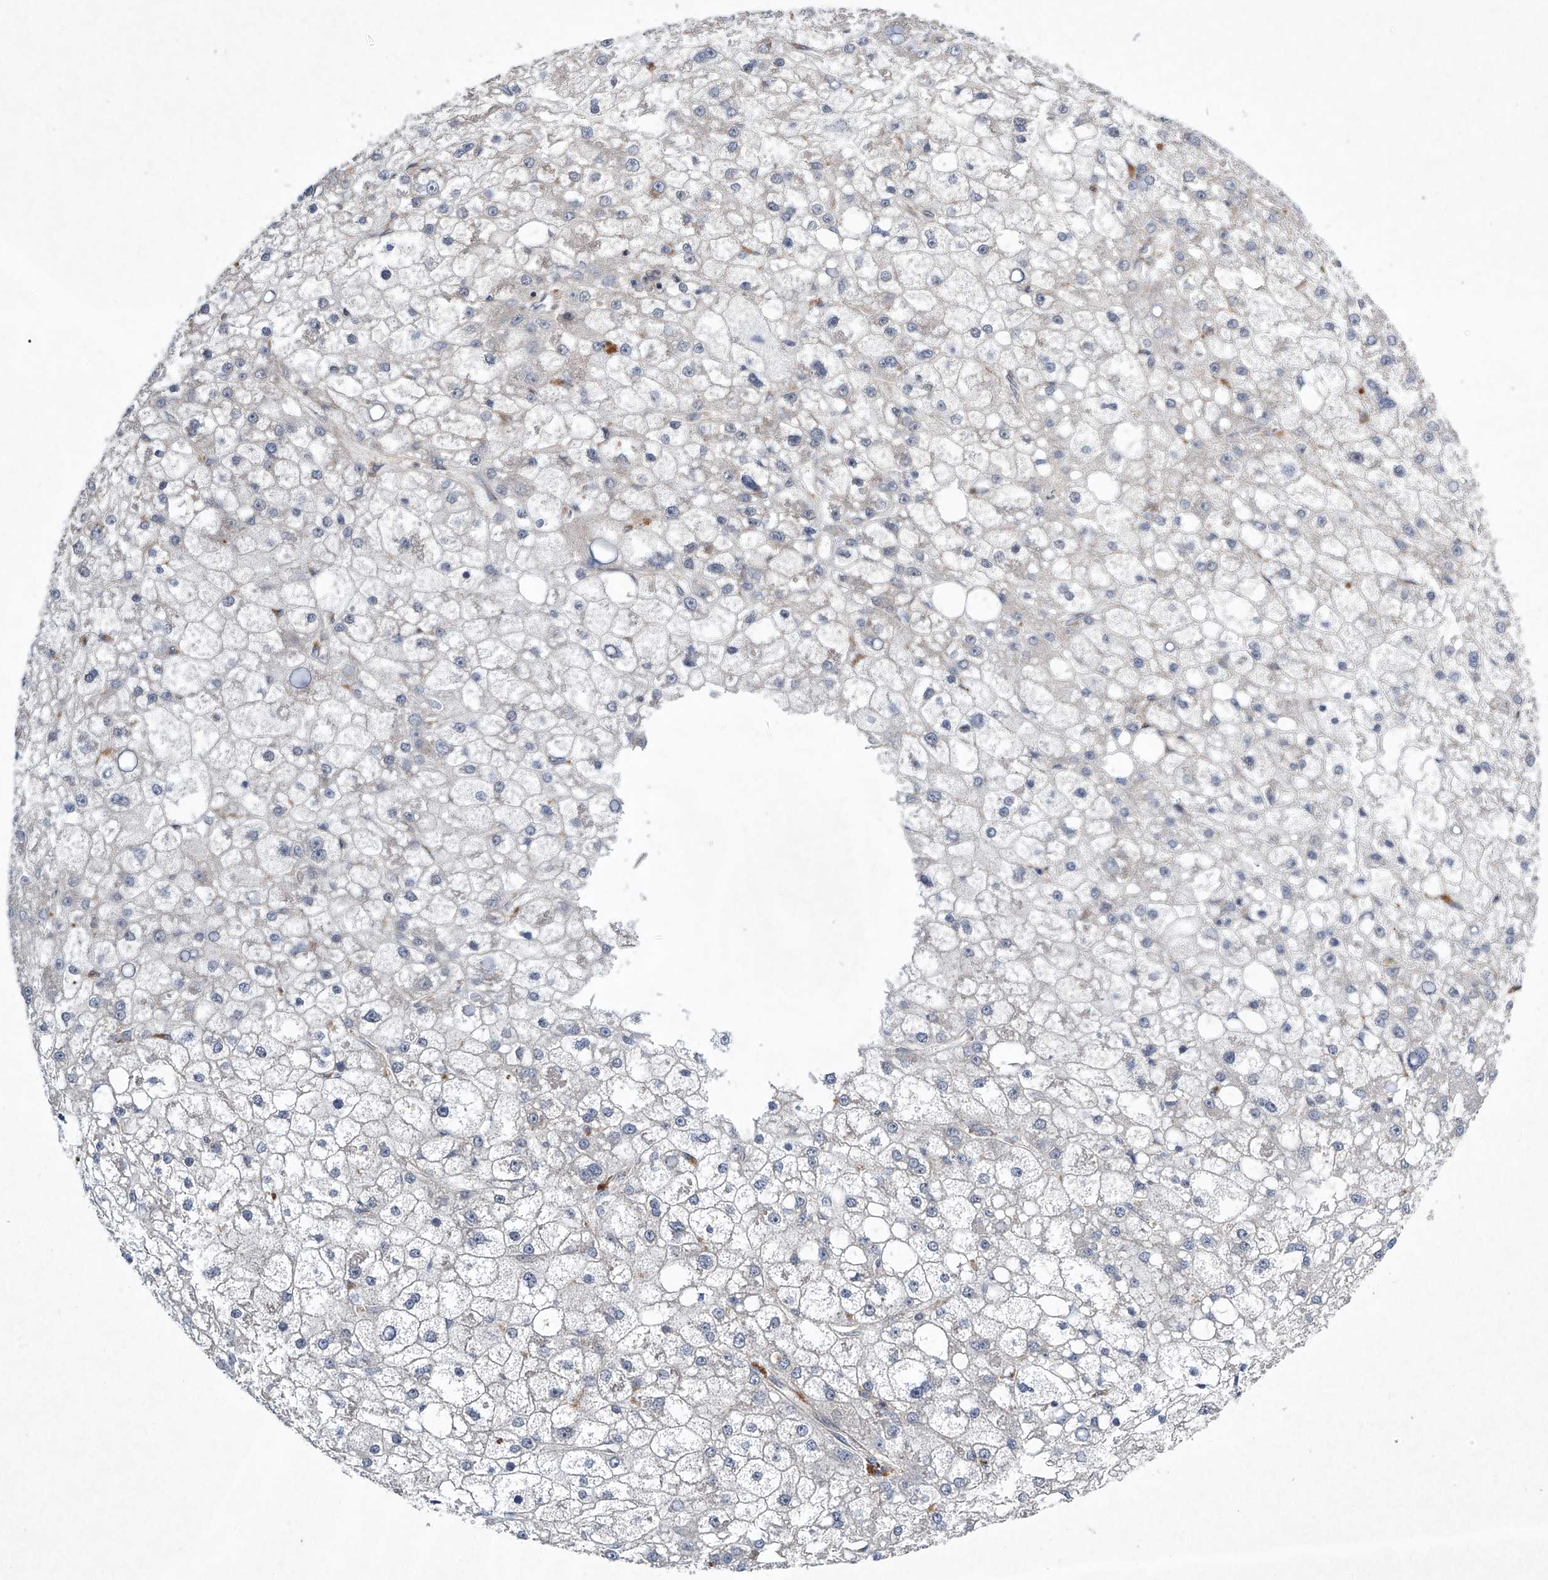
{"staining": {"intensity": "negative", "quantity": "none", "location": "none"}, "tissue": "liver cancer", "cell_type": "Tumor cells", "image_type": "cancer", "snomed": [{"axis": "morphology", "description": "Carcinoma, Hepatocellular, NOS"}, {"axis": "topography", "description": "Liver"}], "caption": "IHC photomicrograph of neoplastic tissue: human hepatocellular carcinoma (liver) stained with DAB (3,3'-diaminobenzidine) exhibits no significant protein positivity in tumor cells. (DAB immunohistochemistry (IHC), high magnification).", "gene": "CISH", "patient": {"sex": "male", "age": 67}}